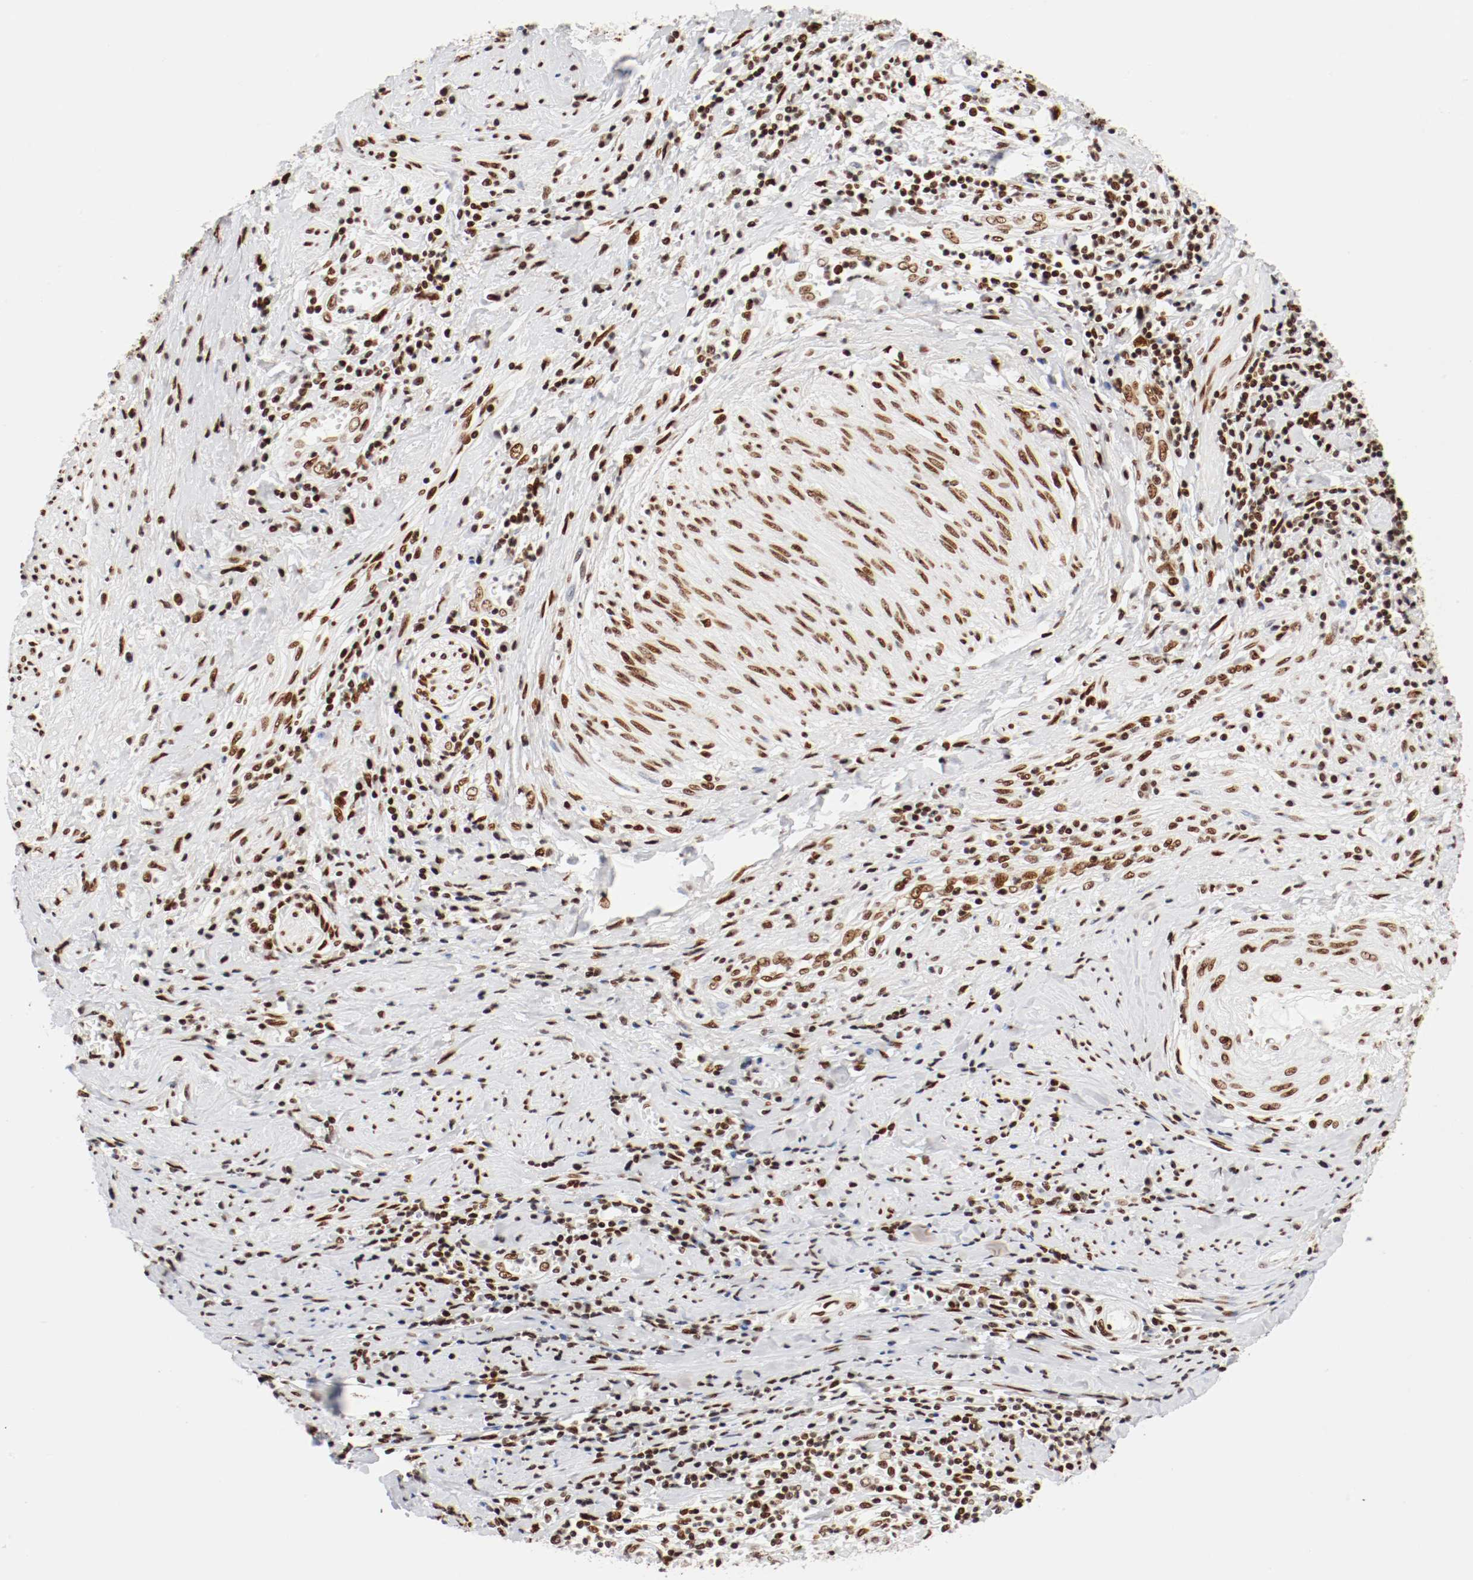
{"staining": {"intensity": "moderate", "quantity": ">75%", "location": "nuclear"}, "tissue": "cervical cancer", "cell_type": "Tumor cells", "image_type": "cancer", "snomed": [{"axis": "morphology", "description": "Squamous cell carcinoma, NOS"}, {"axis": "topography", "description": "Cervix"}], "caption": "IHC micrograph of neoplastic tissue: squamous cell carcinoma (cervical) stained using immunohistochemistry demonstrates medium levels of moderate protein expression localized specifically in the nuclear of tumor cells, appearing as a nuclear brown color.", "gene": "CTBP1", "patient": {"sex": "female", "age": 53}}